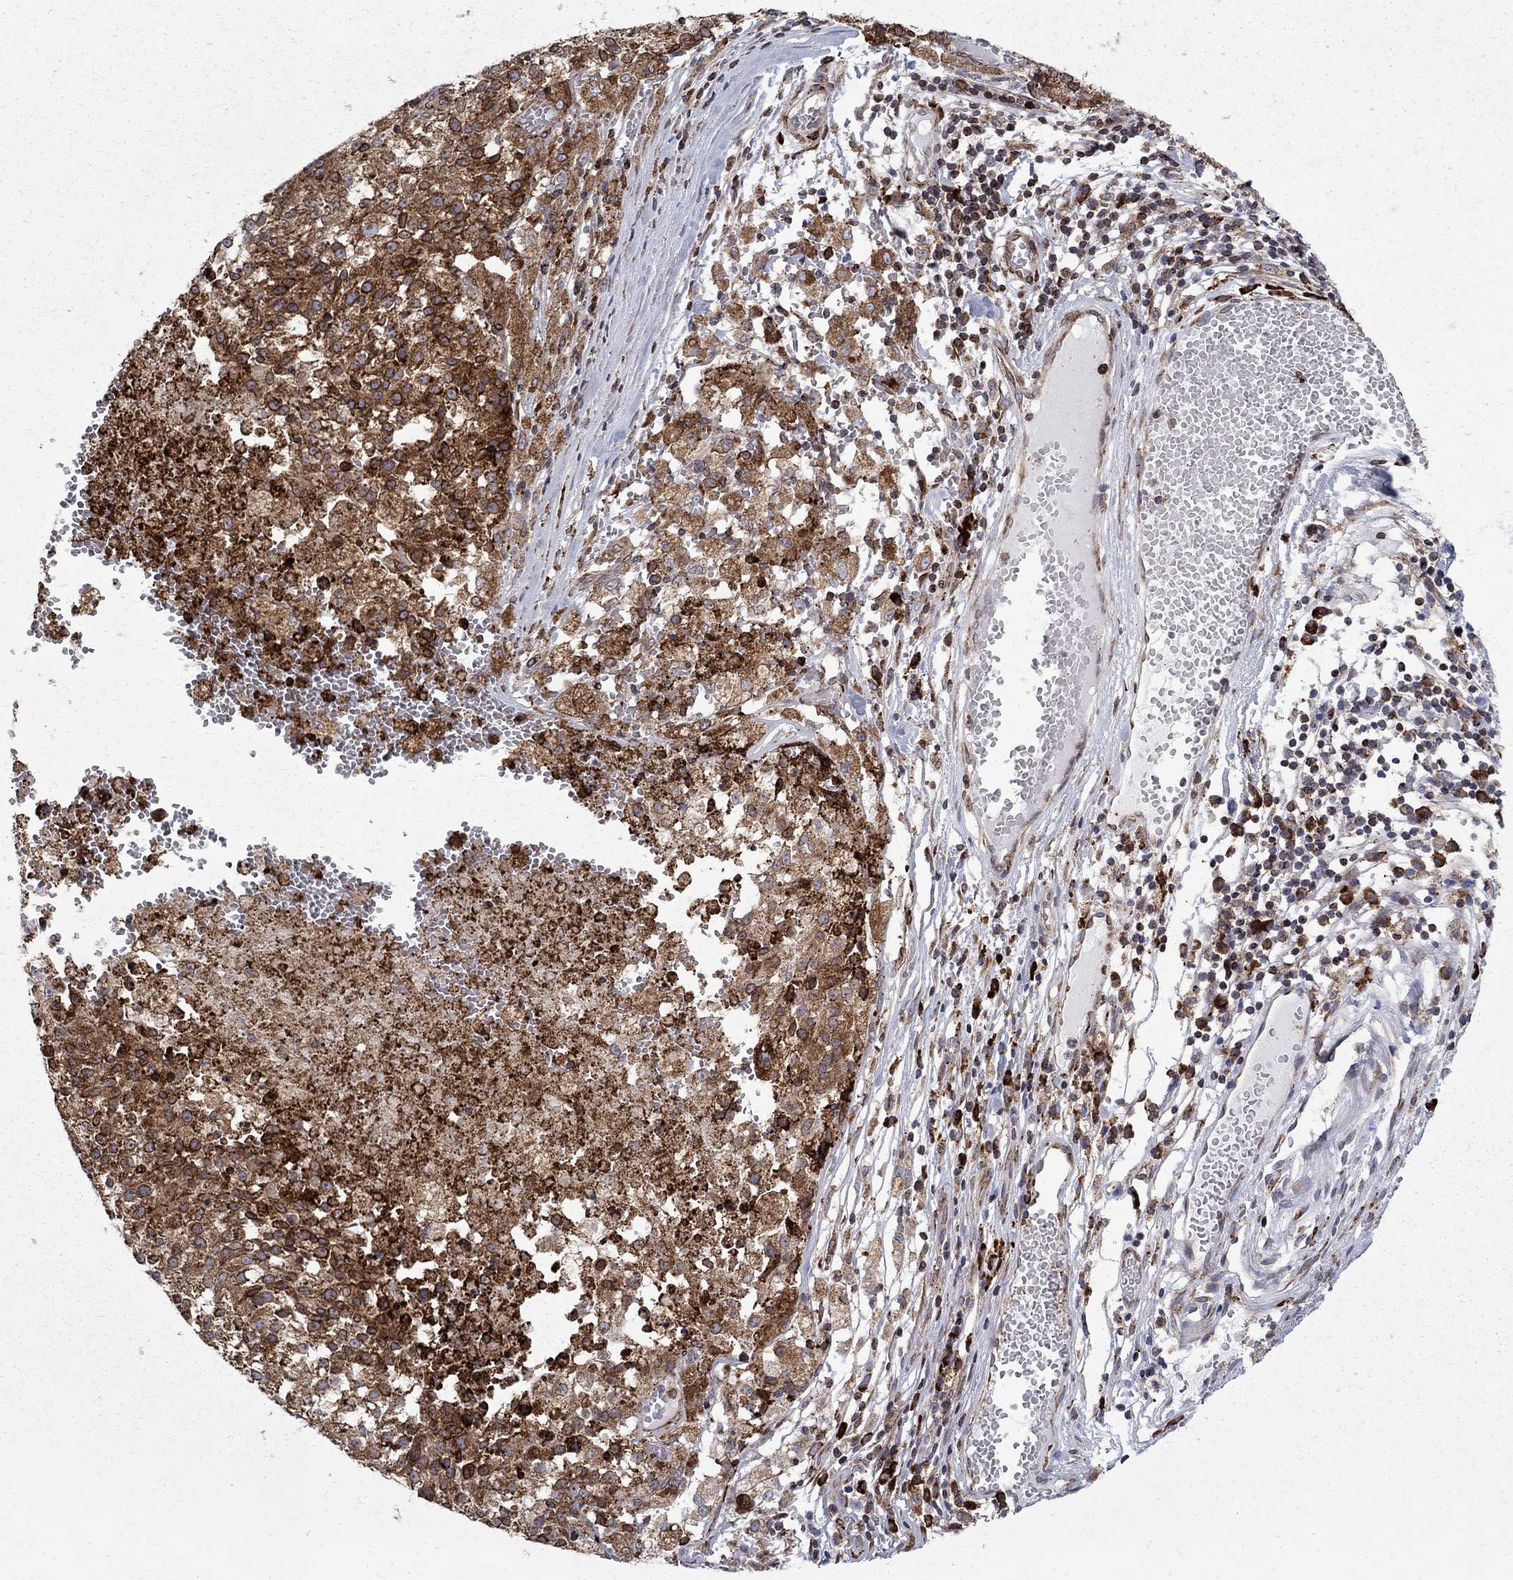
{"staining": {"intensity": "strong", "quantity": ">75%", "location": "cytoplasmic/membranous,nuclear"}, "tissue": "melanoma", "cell_type": "Tumor cells", "image_type": "cancer", "snomed": [{"axis": "morphology", "description": "Malignant melanoma, Metastatic site"}, {"axis": "topography", "description": "Lymph node"}], "caption": "This is a photomicrograph of IHC staining of melanoma, which shows strong staining in the cytoplasmic/membranous and nuclear of tumor cells.", "gene": "CAB39L", "patient": {"sex": "female", "age": 64}}